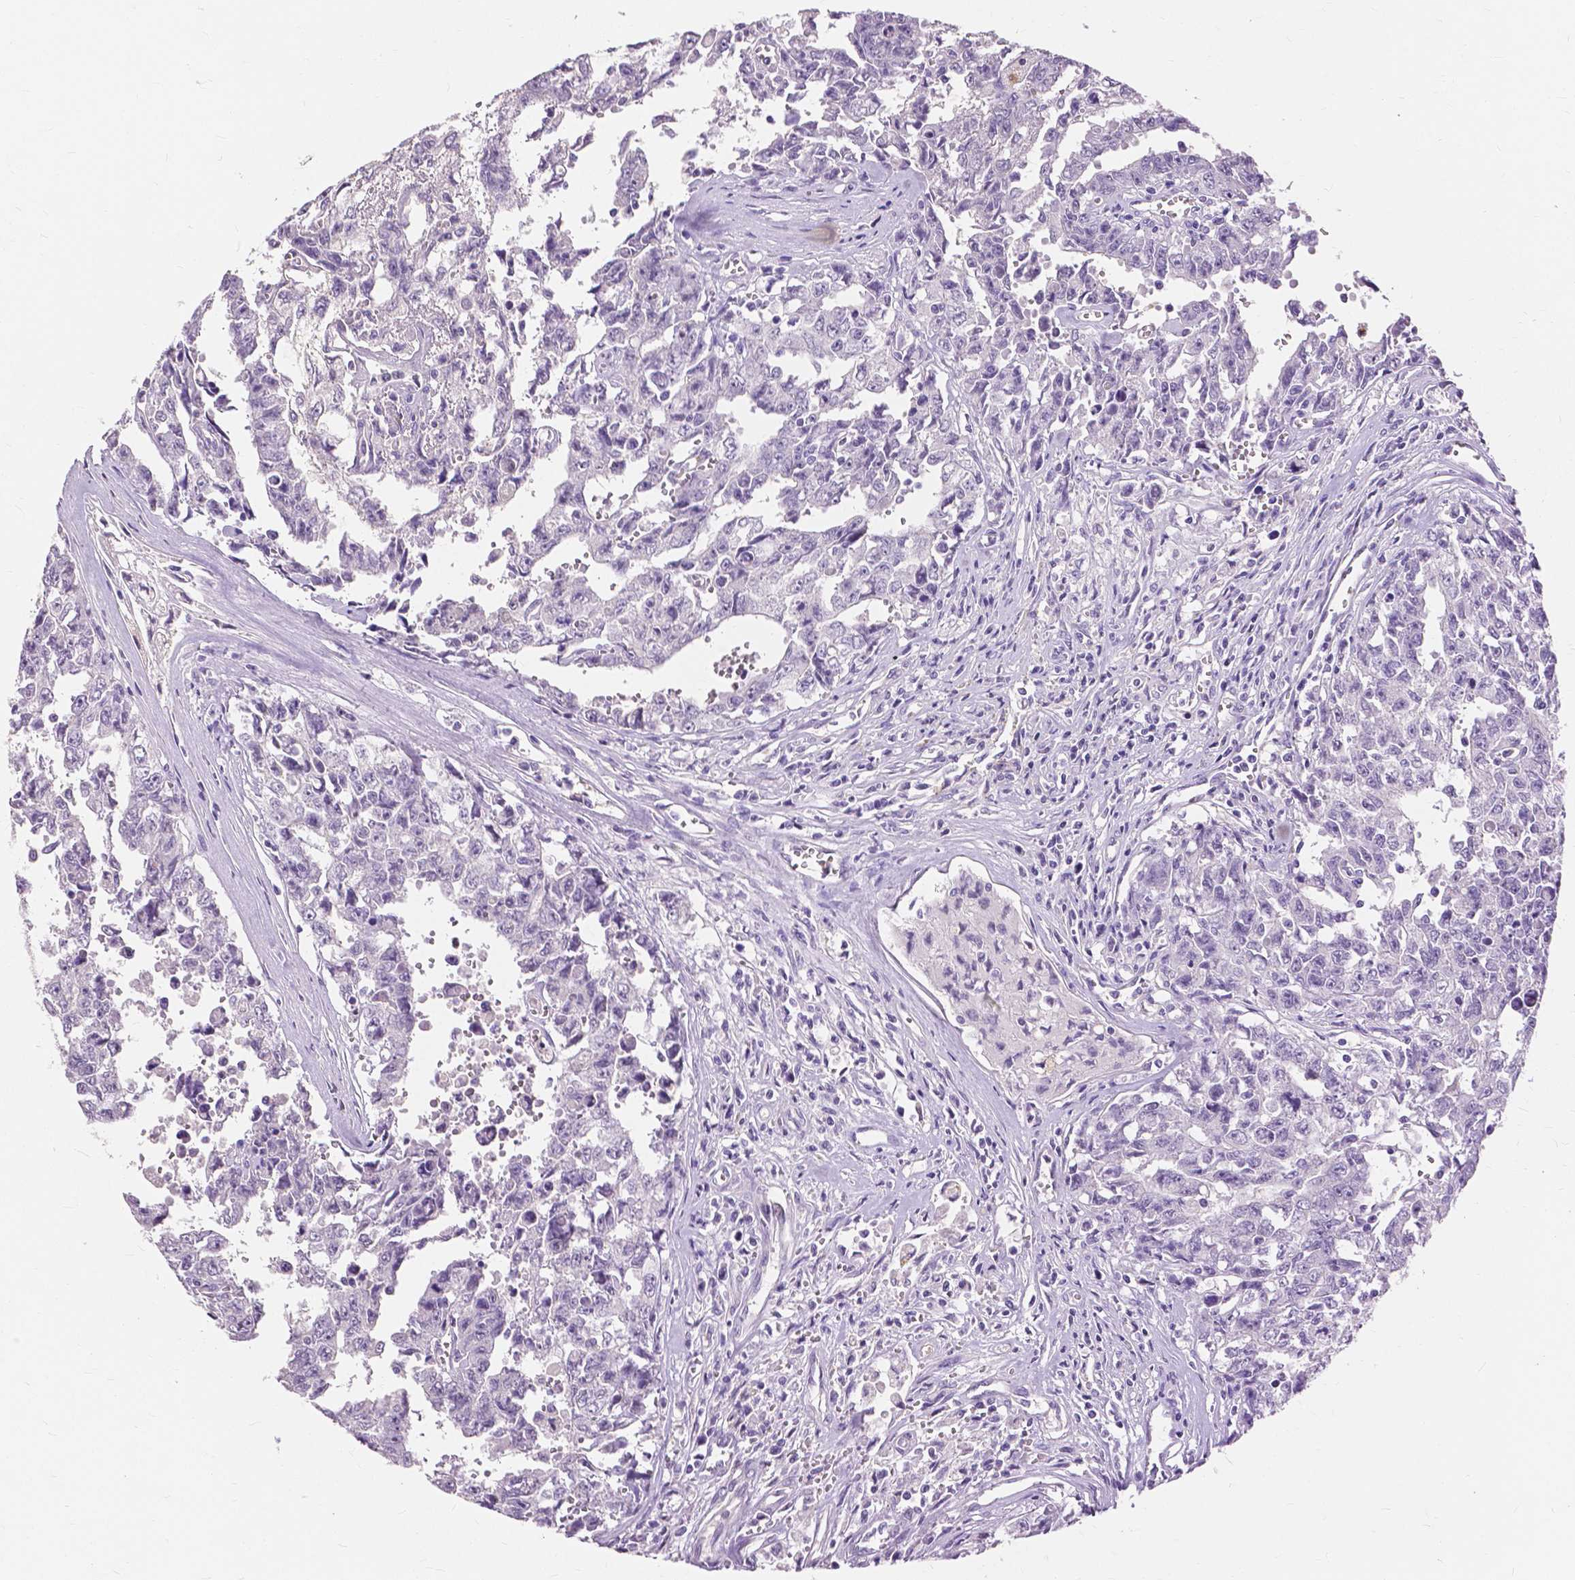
{"staining": {"intensity": "negative", "quantity": "none", "location": "none"}, "tissue": "testis cancer", "cell_type": "Tumor cells", "image_type": "cancer", "snomed": [{"axis": "morphology", "description": "Carcinoma, Embryonal, NOS"}, {"axis": "topography", "description": "Testis"}], "caption": "Image shows no protein positivity in tumor cells of testis cancer (embryonal carcinoma) tissue. (DAB (3,3'-diaminobenzidine) immunohistochemistry (IHC) with hematoxylin counter stain).", "gene": "CXCR2", "patient": {"sex": "male", "age": 24}}